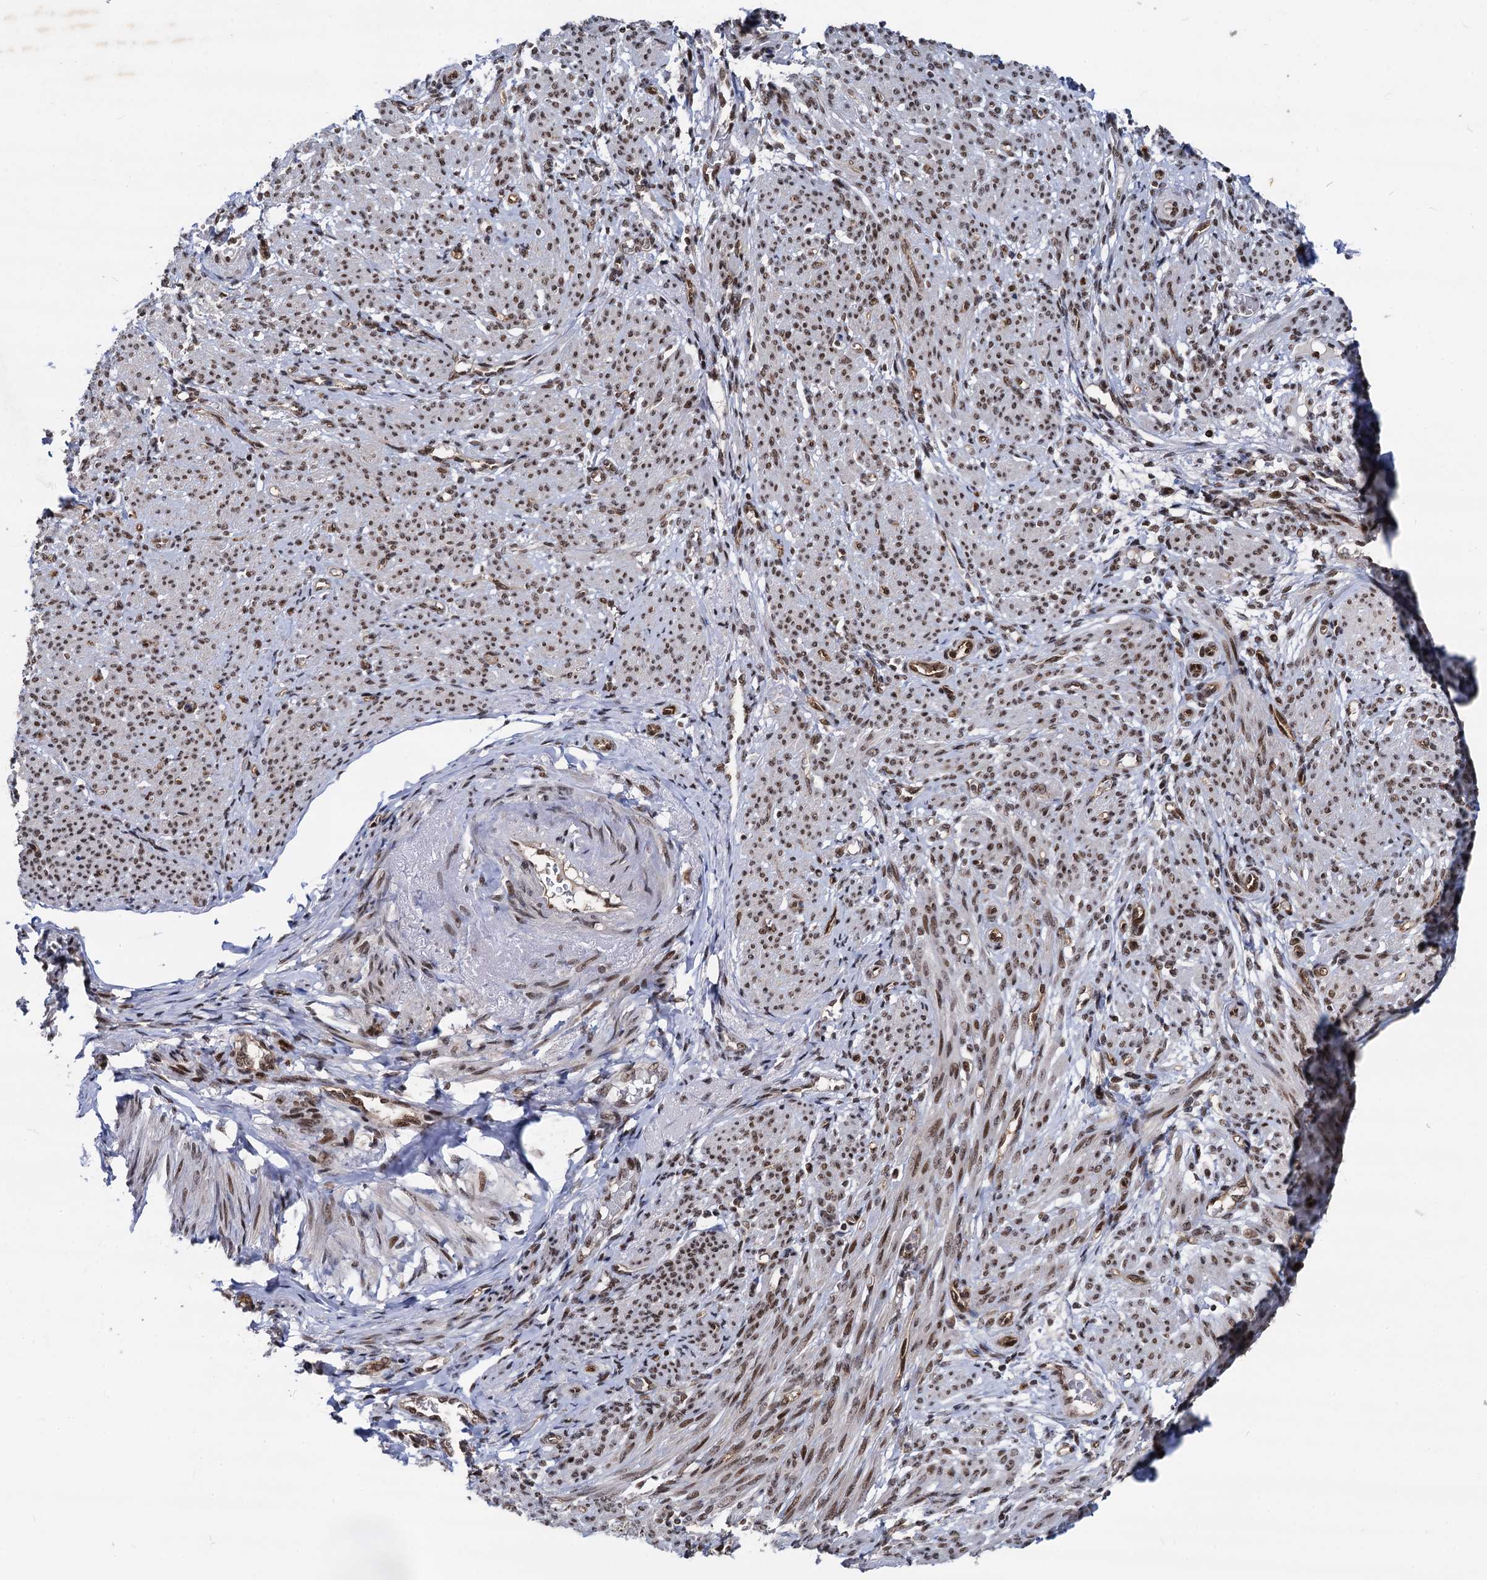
{"staining": {"intensity": "strong", "quantity": "25%-75%", "location": "nuclear"}, "tissue": "smooth muscle", "cell_type": "Smooth muscle cells", "image_type": "normal", "snomed": [{"axis": "morphology", "description": "Normal tissue, NOS"}, {"axis": "topography", "description": "Smooth muscle"}], "caption": "Smooth muscle stained with immunohistochemistry (IHC) reveals strong nuclear positivity in approximately 25%-75% of smooth muscle cells.", "gene": "GALNT11", "patient": {"sex": "female", "age": 39}}